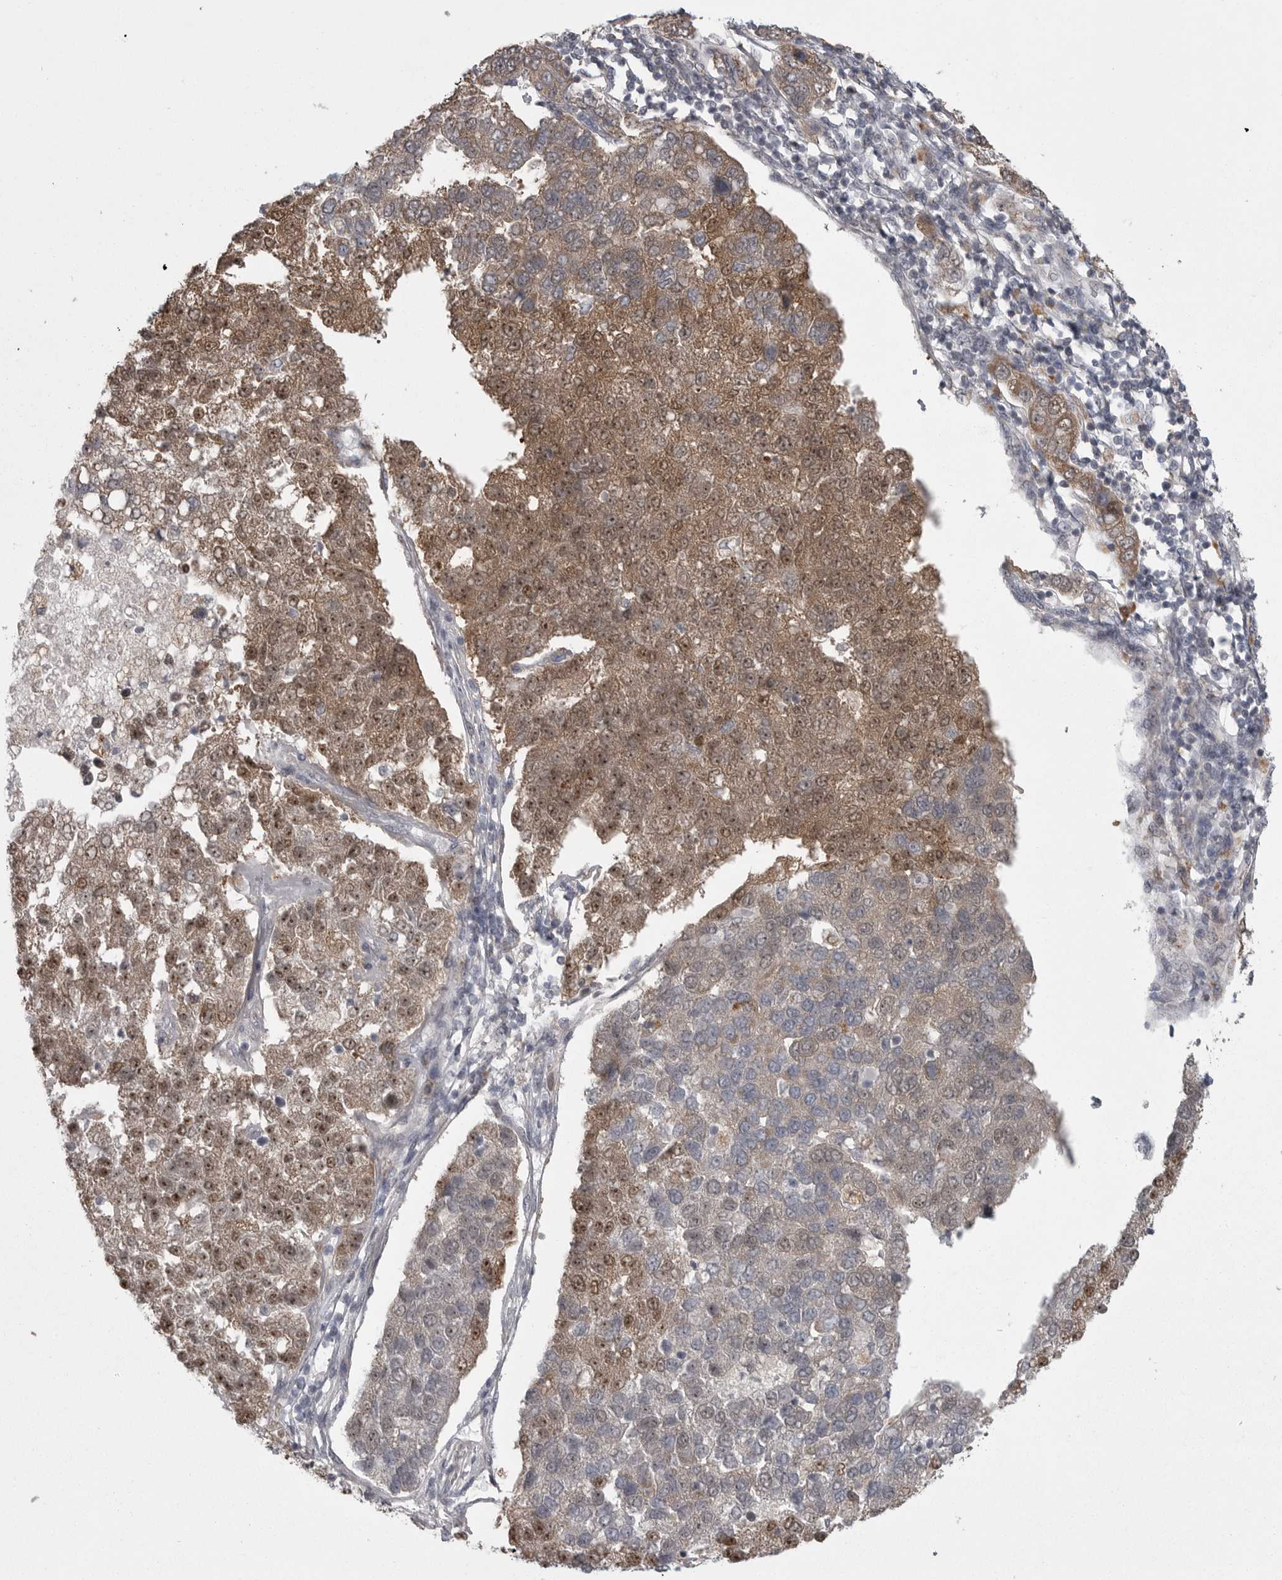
{"staining": {"intensity": "moderate", "quantity": "25%-75%", "location": "cytoplasmic/membranous,nuclear"}, "tissue": "pancreatic cancer", "cell_type": "Tumor cells", "image_type": "cancer", "snomed": [{"axis": "morphology", "description": "Adenocarcinoma, NOS"}, {"axis": "topography", "description": "Pancreas"}], "caption": "Immunohistochemical staining of pancreatic adenocarcinoma displays medium levels of moderate cytoplasmic/membranous and nuclear expression in approximately 25%-75% of tumor cells.", "gene": "PPP1R9A", "patient": {"sex": "female", "age": 61}}